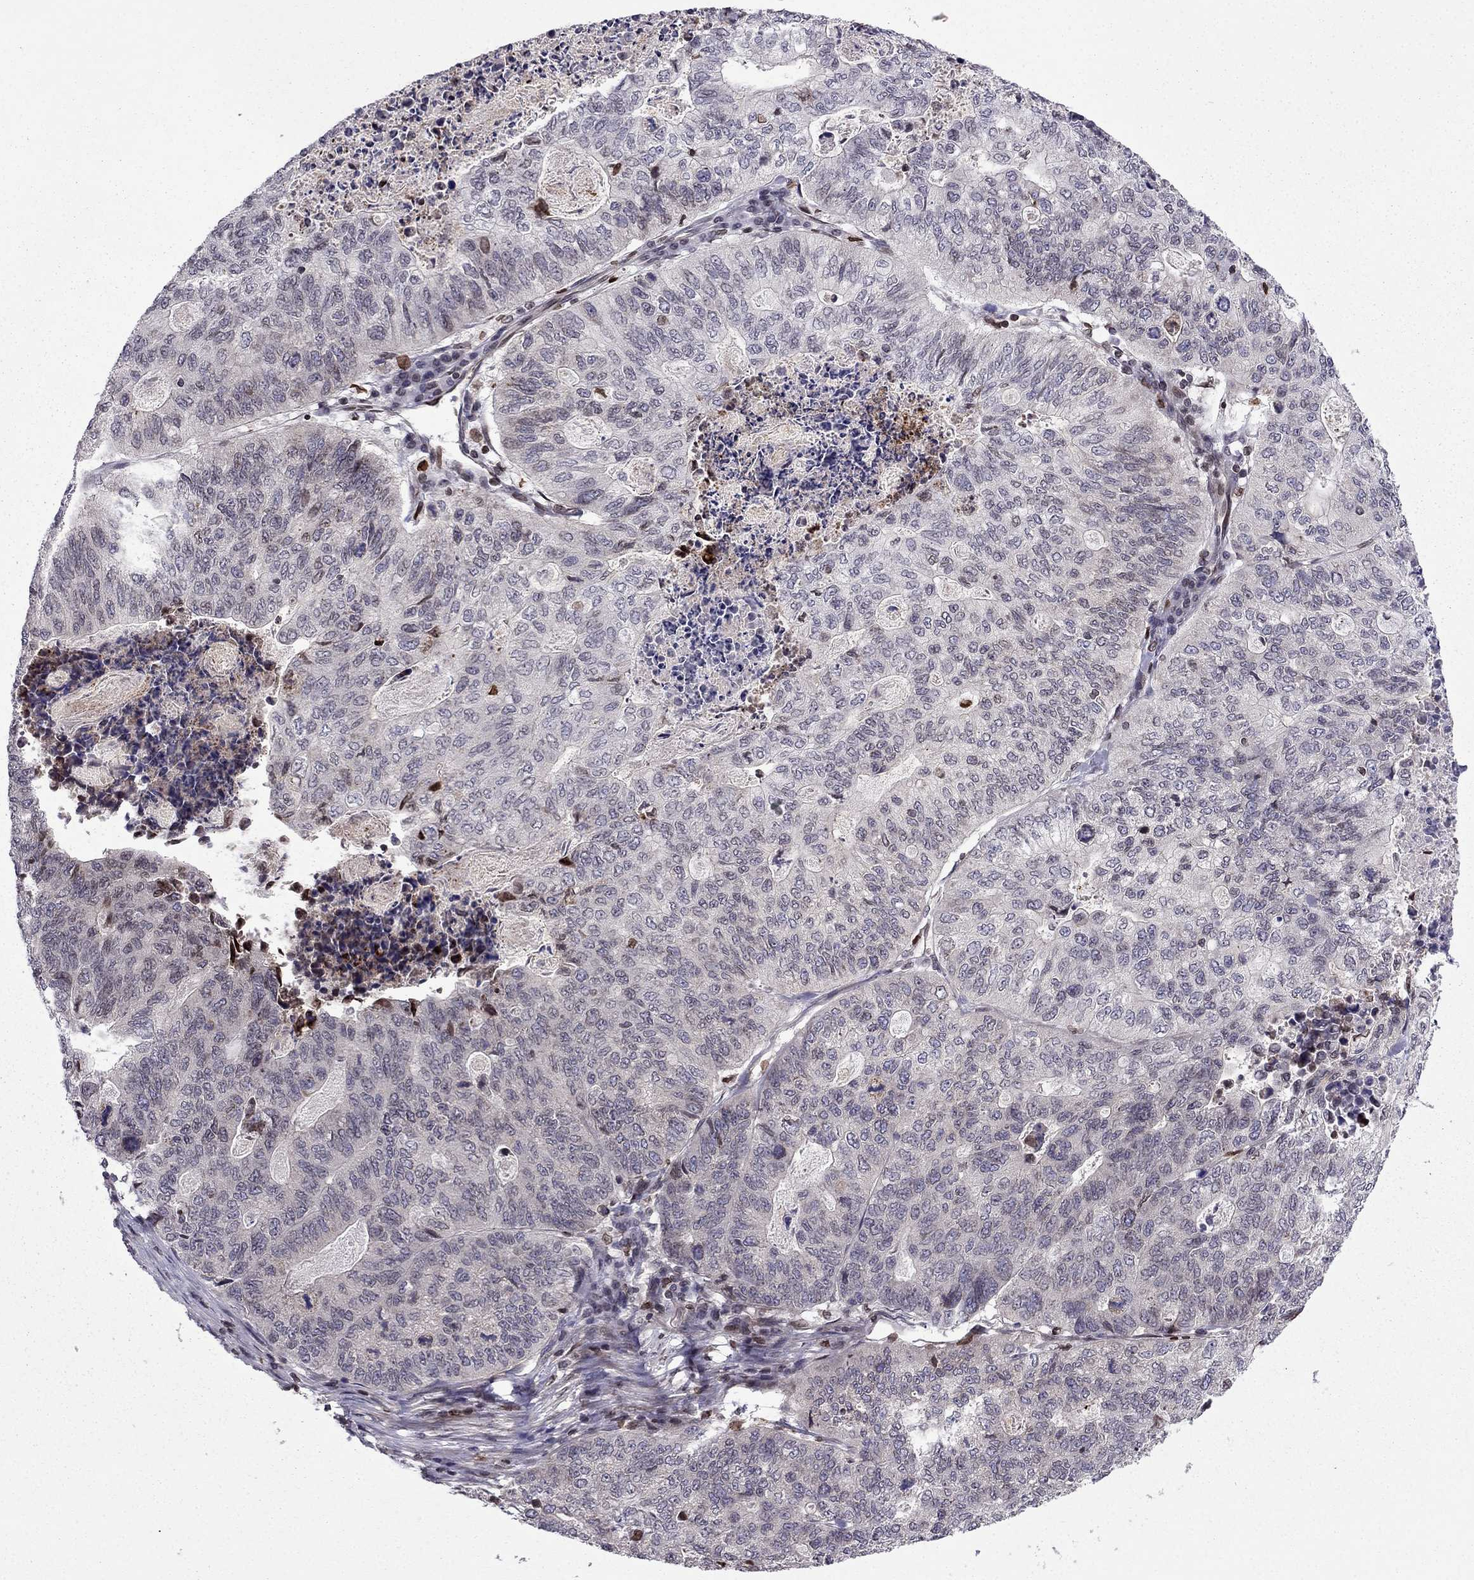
{"staining": {"intensity": "negative", "quantity": "none", "location": "none"}, "tissue": "stomach cancer", "cell_type": "Tumor cells", "image_type": "cancer", "snomed": [{"axis": "morphology", "description": "Adenocarcinoma, NOS"}, {"axis": "topography", "description": "Stomach, upper"}], "caption": "IHC of human stomach cancer exhibits no expression in tumor cells. (IHC, brightfield microscopy, high magnification).", "gene": "CDC42BPA", "patient": {"sex": "female", "age": 67}}